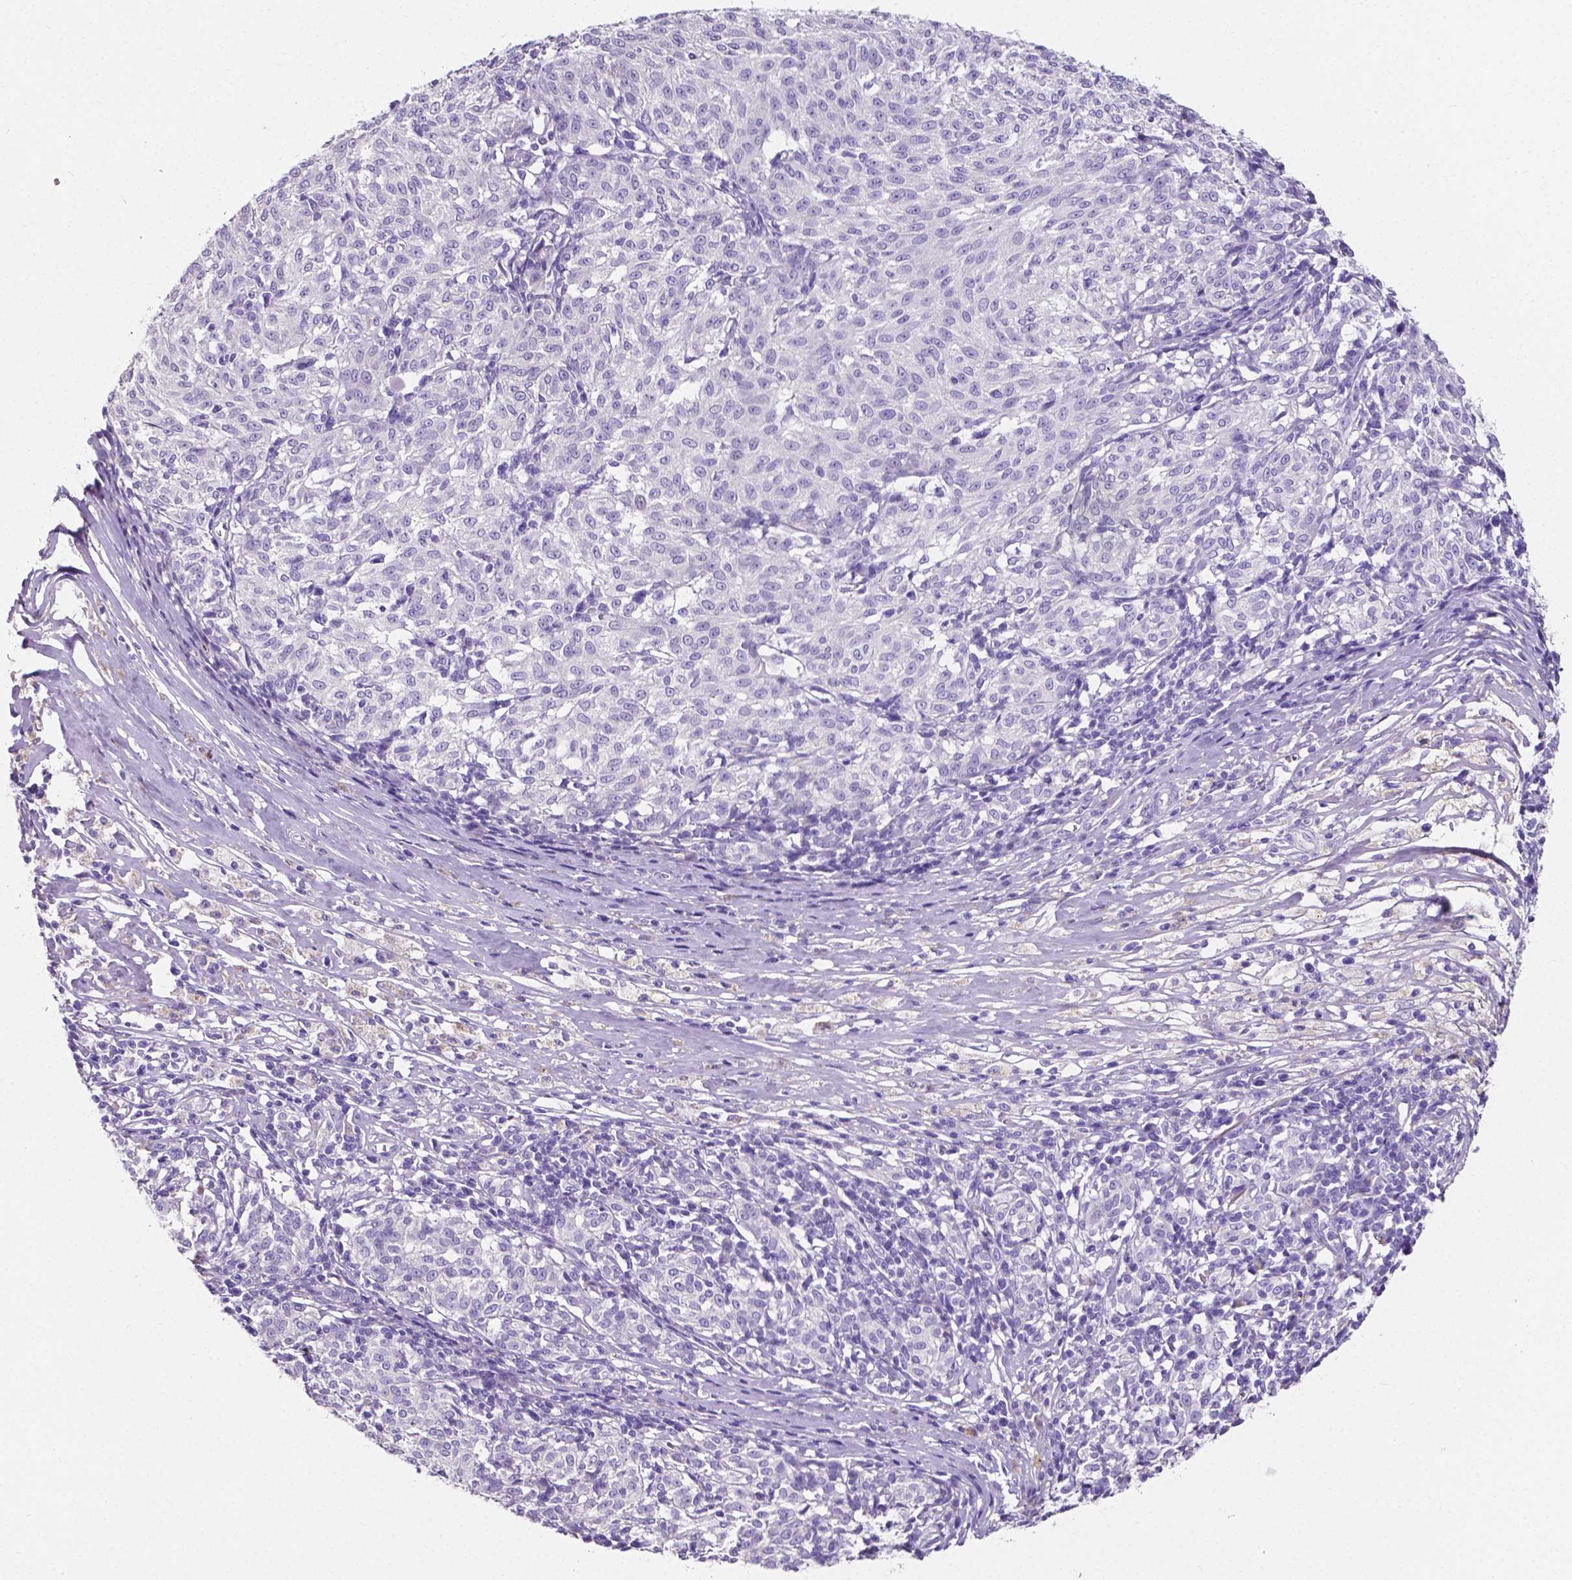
{"staining": {"intensity": "negative", "quantity": "none", "location": "none"}, "tissue": "melanoma", "cell_type": "Tumor cells", "image_type": "cancer", "snomed": [{"axis": "morphology", "description": "Malignant melanoma, NOS"}, {"axis": "topography", "description": "Skin"}], "caption": "There is no significant positivity in tumor cells of melanoma.", "gene": "SLC22A2", "patient": {"sex": "female", "age": 72}}